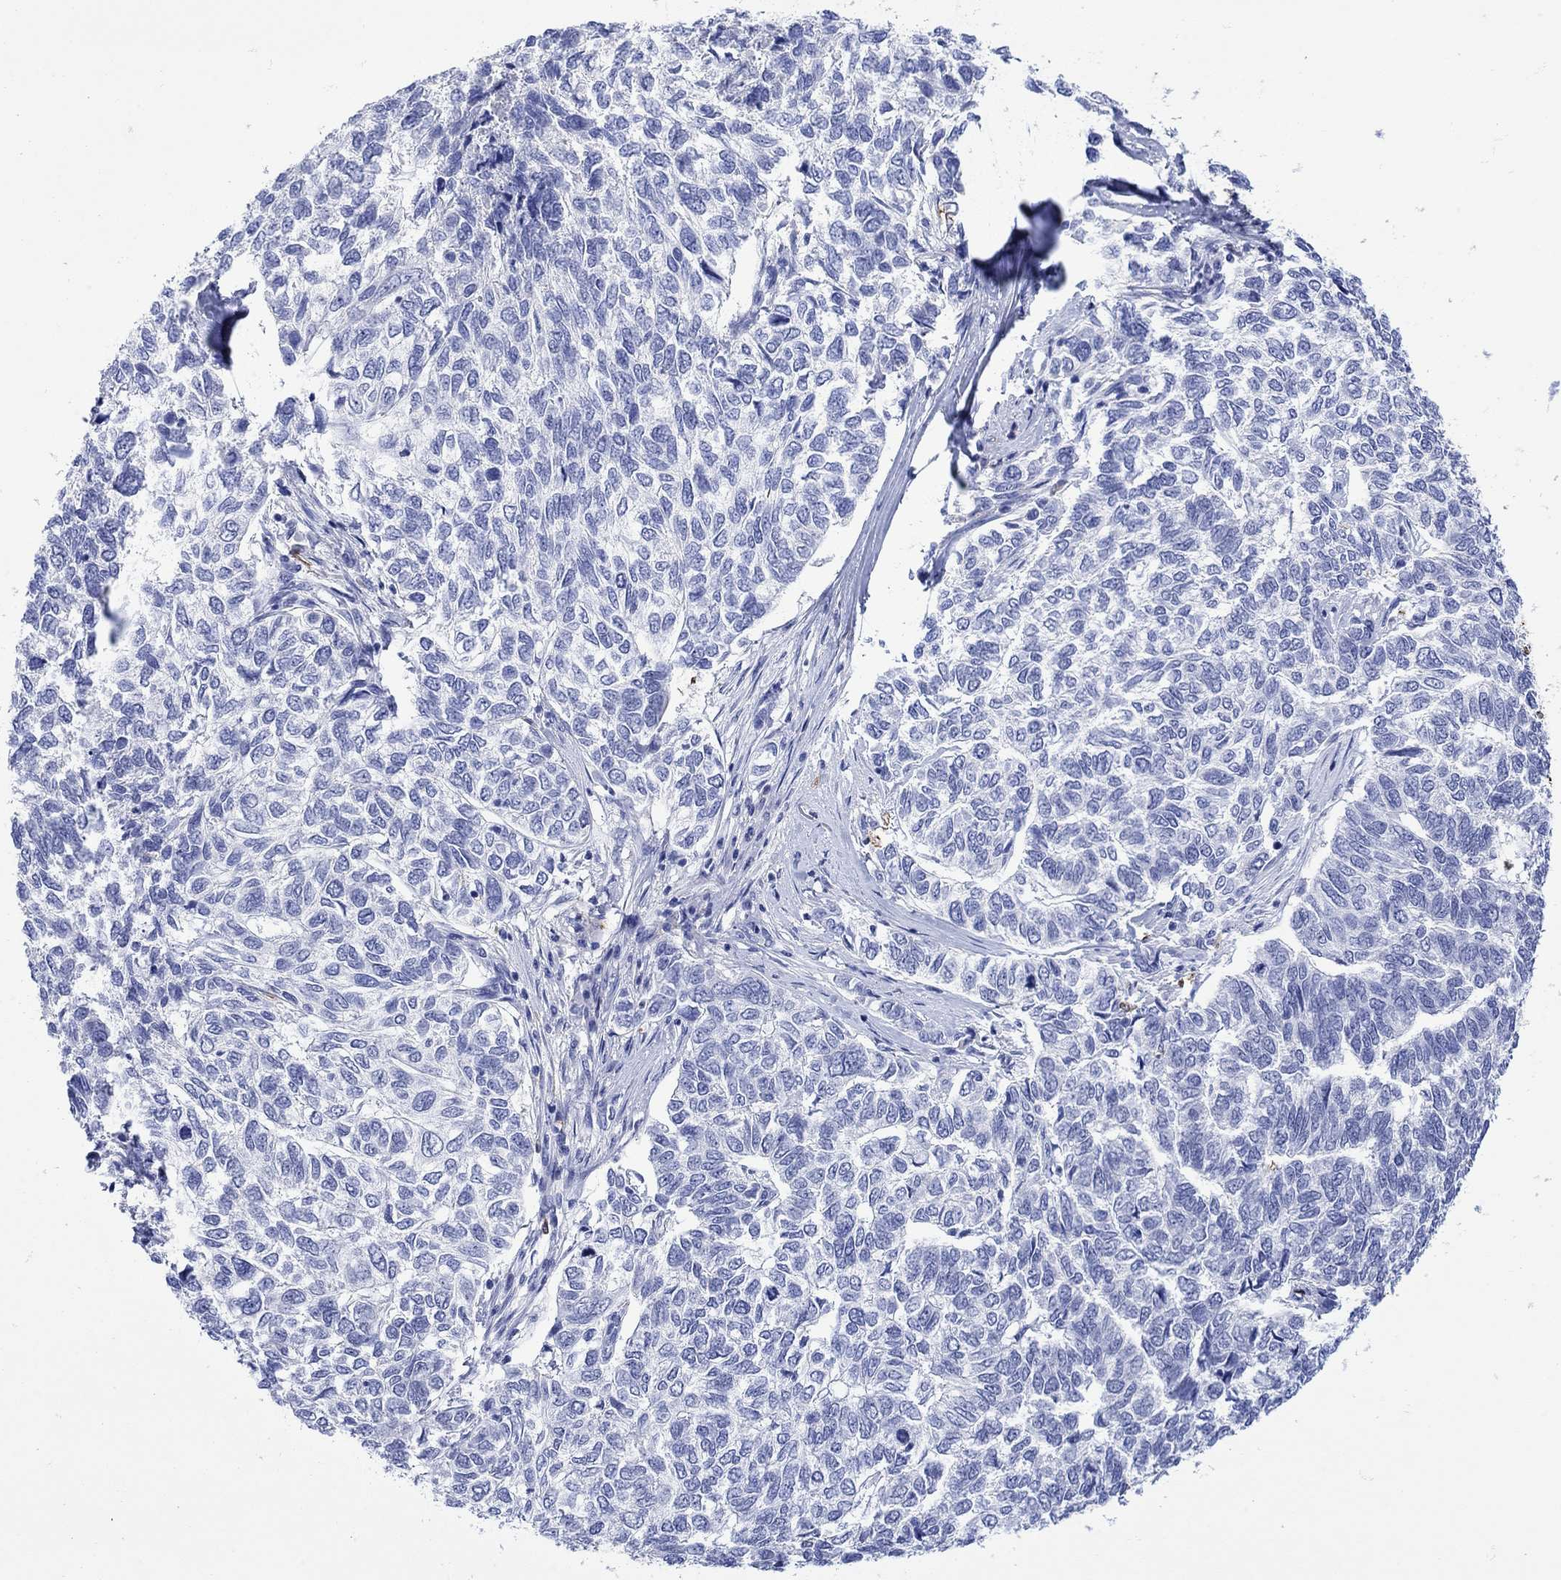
{"staining": {"intensity": "negative", "quantity": "none", "location": "none"}, "tissue": "skin cancer", "cell_type": "Tumor cells", "image_type": "cancer", "snomed": [{"axis": "morphology", "description": "Basal cell carcinoma"}, {"axis": "topography", "description": "Skin"}], "caption": "IHC of human skin cancer (basal cell carcinoma) shows no positivity in tumor cells.", "gene": "LINGO3", "patient": {"sex": "female", "age": 65}}